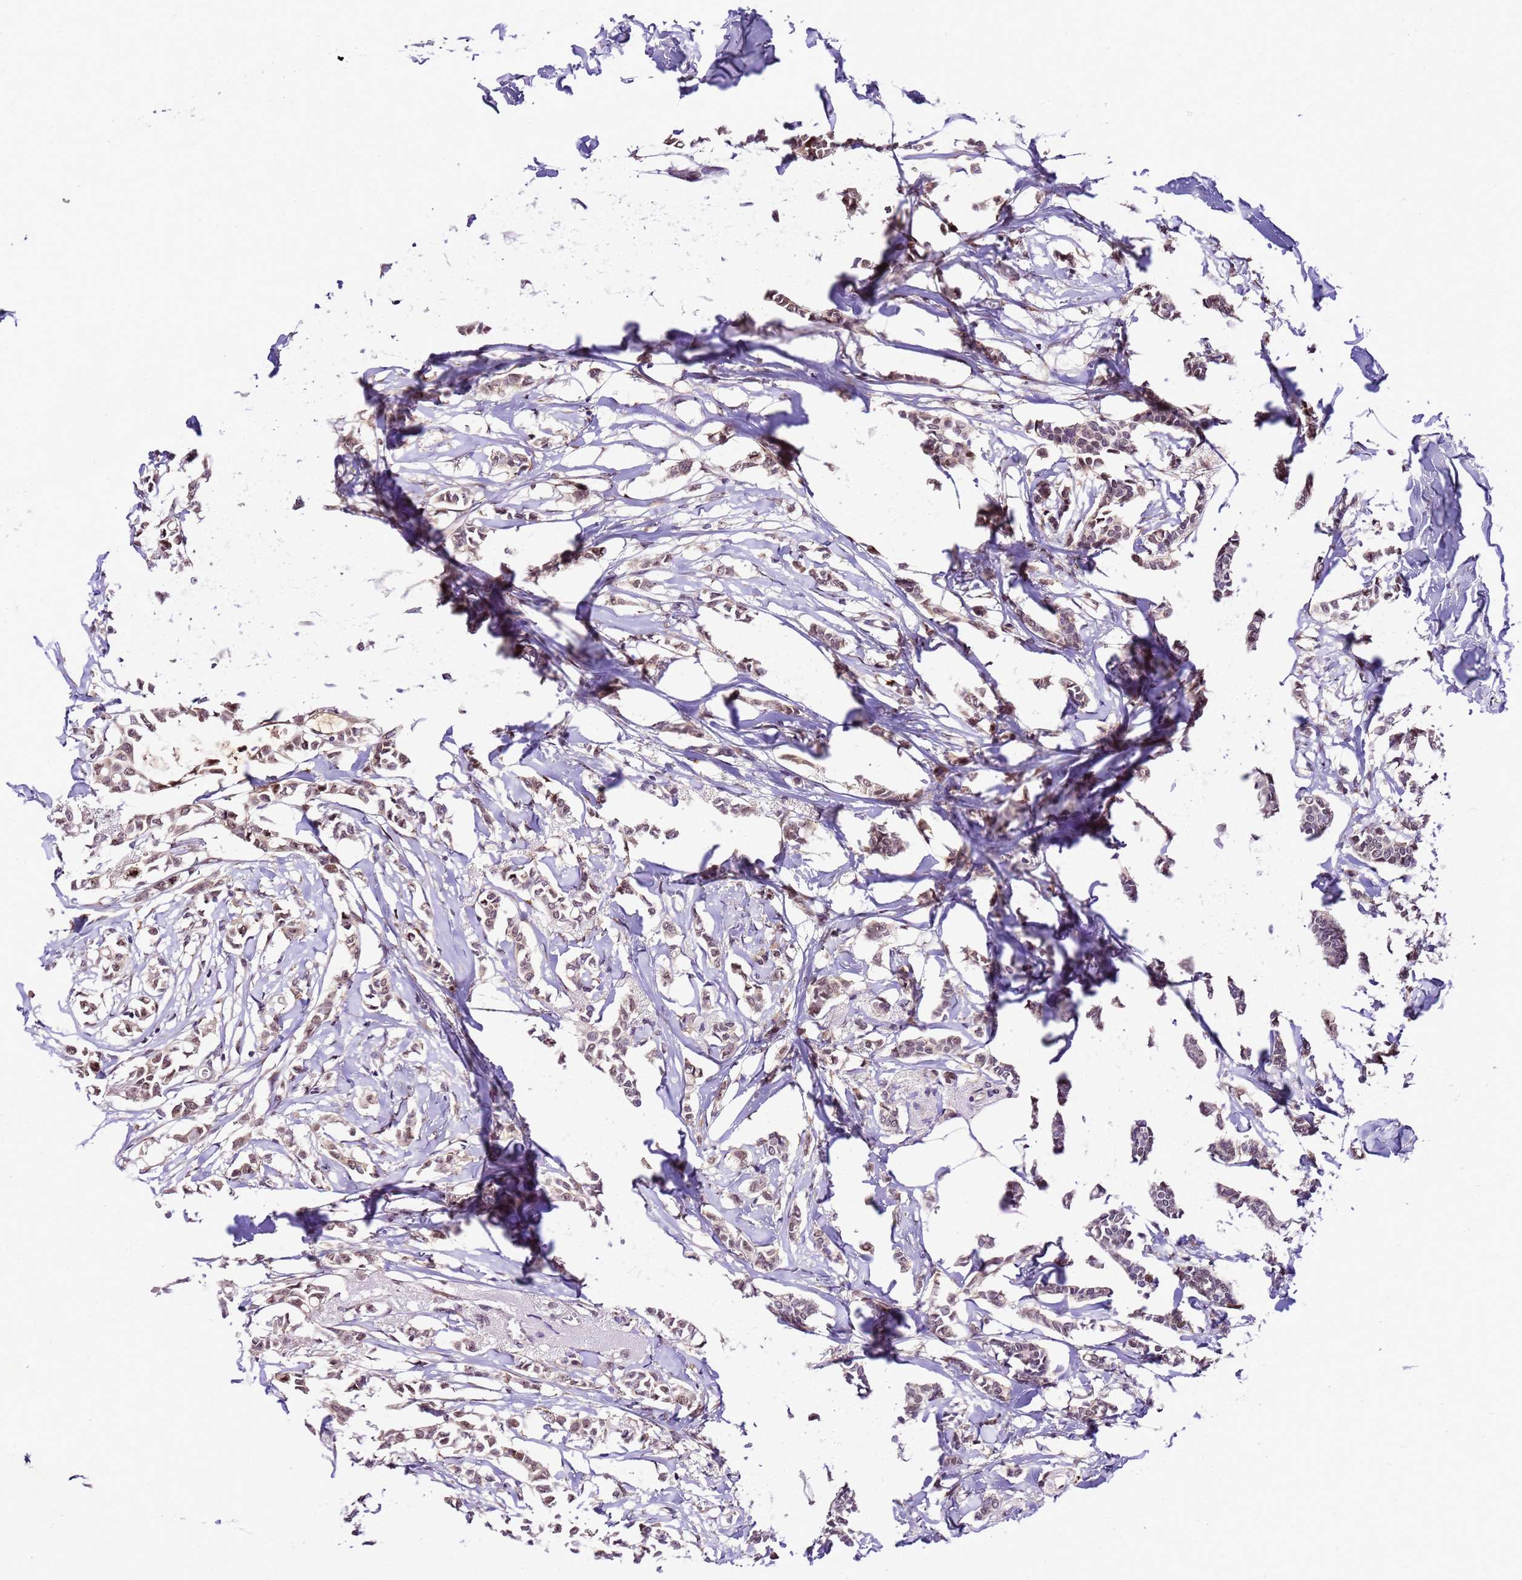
{"staining": {"intensity": "weak", "quantity": ">75%", "location": "nuclear"}, "tissue": "breast cancer", "cell_type": "Tumor cells", "image_type": "cancer", "snomed": [{"axis": "morphology", "description": "Duct carcinoma"}, {"axis": "topography", "description": "Breast"}], "caption": "High-magnification brightfield microscopy of breast cancer stained with DAB (3,3'-diaminobenzidine) (brown) and counterstained with hematoxylin (blue). tumor cells exhibit weak nuclear positivity is appreciated in approximately>75% of cells.", "gene": "SLX4IP", "patient": {"sex": "female", "age": 41}}